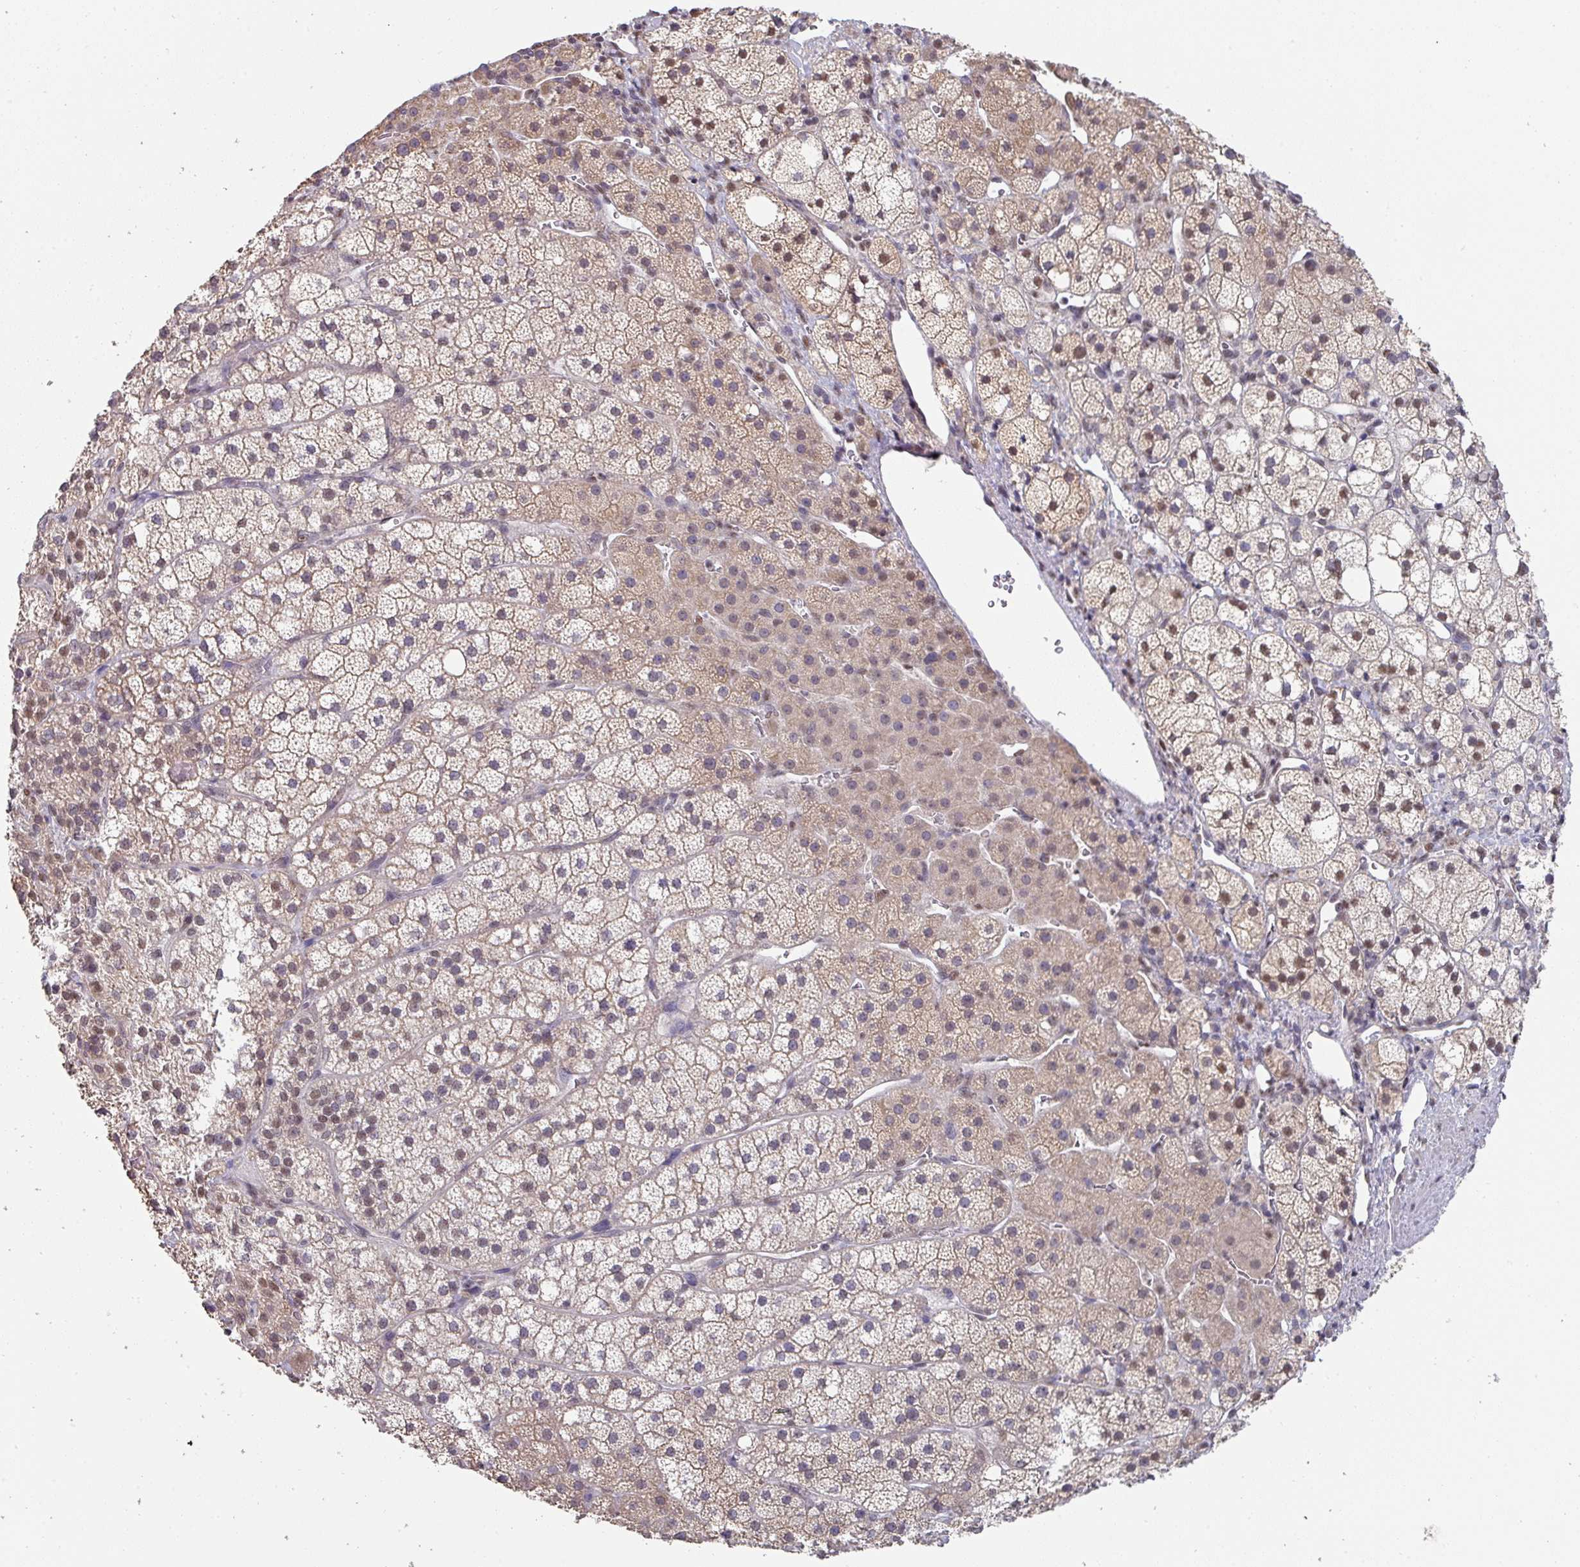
{"staining": {"intensity": "moderate", "quantity": "25%-75%", "location": "cytoplasmic/membranous,nuclear"}, "tissue": "adrenal gland", "cell_type": "Glandular cells", "image_type": "normal", "snomed": [{"axis": "morphology", "description": "Normal tissue, NOS"}, {"axis": "topography", "description": "Adrenal gland"}], "caption": "Protein analysis of unremarkable adrenal gland exhibits moderate cytoplasmic/membranous,nuclear expression in approximately 25%-75% of glandular cells.", "gene": "TMED5", "patient": {"sex": "male", "age": 53}}